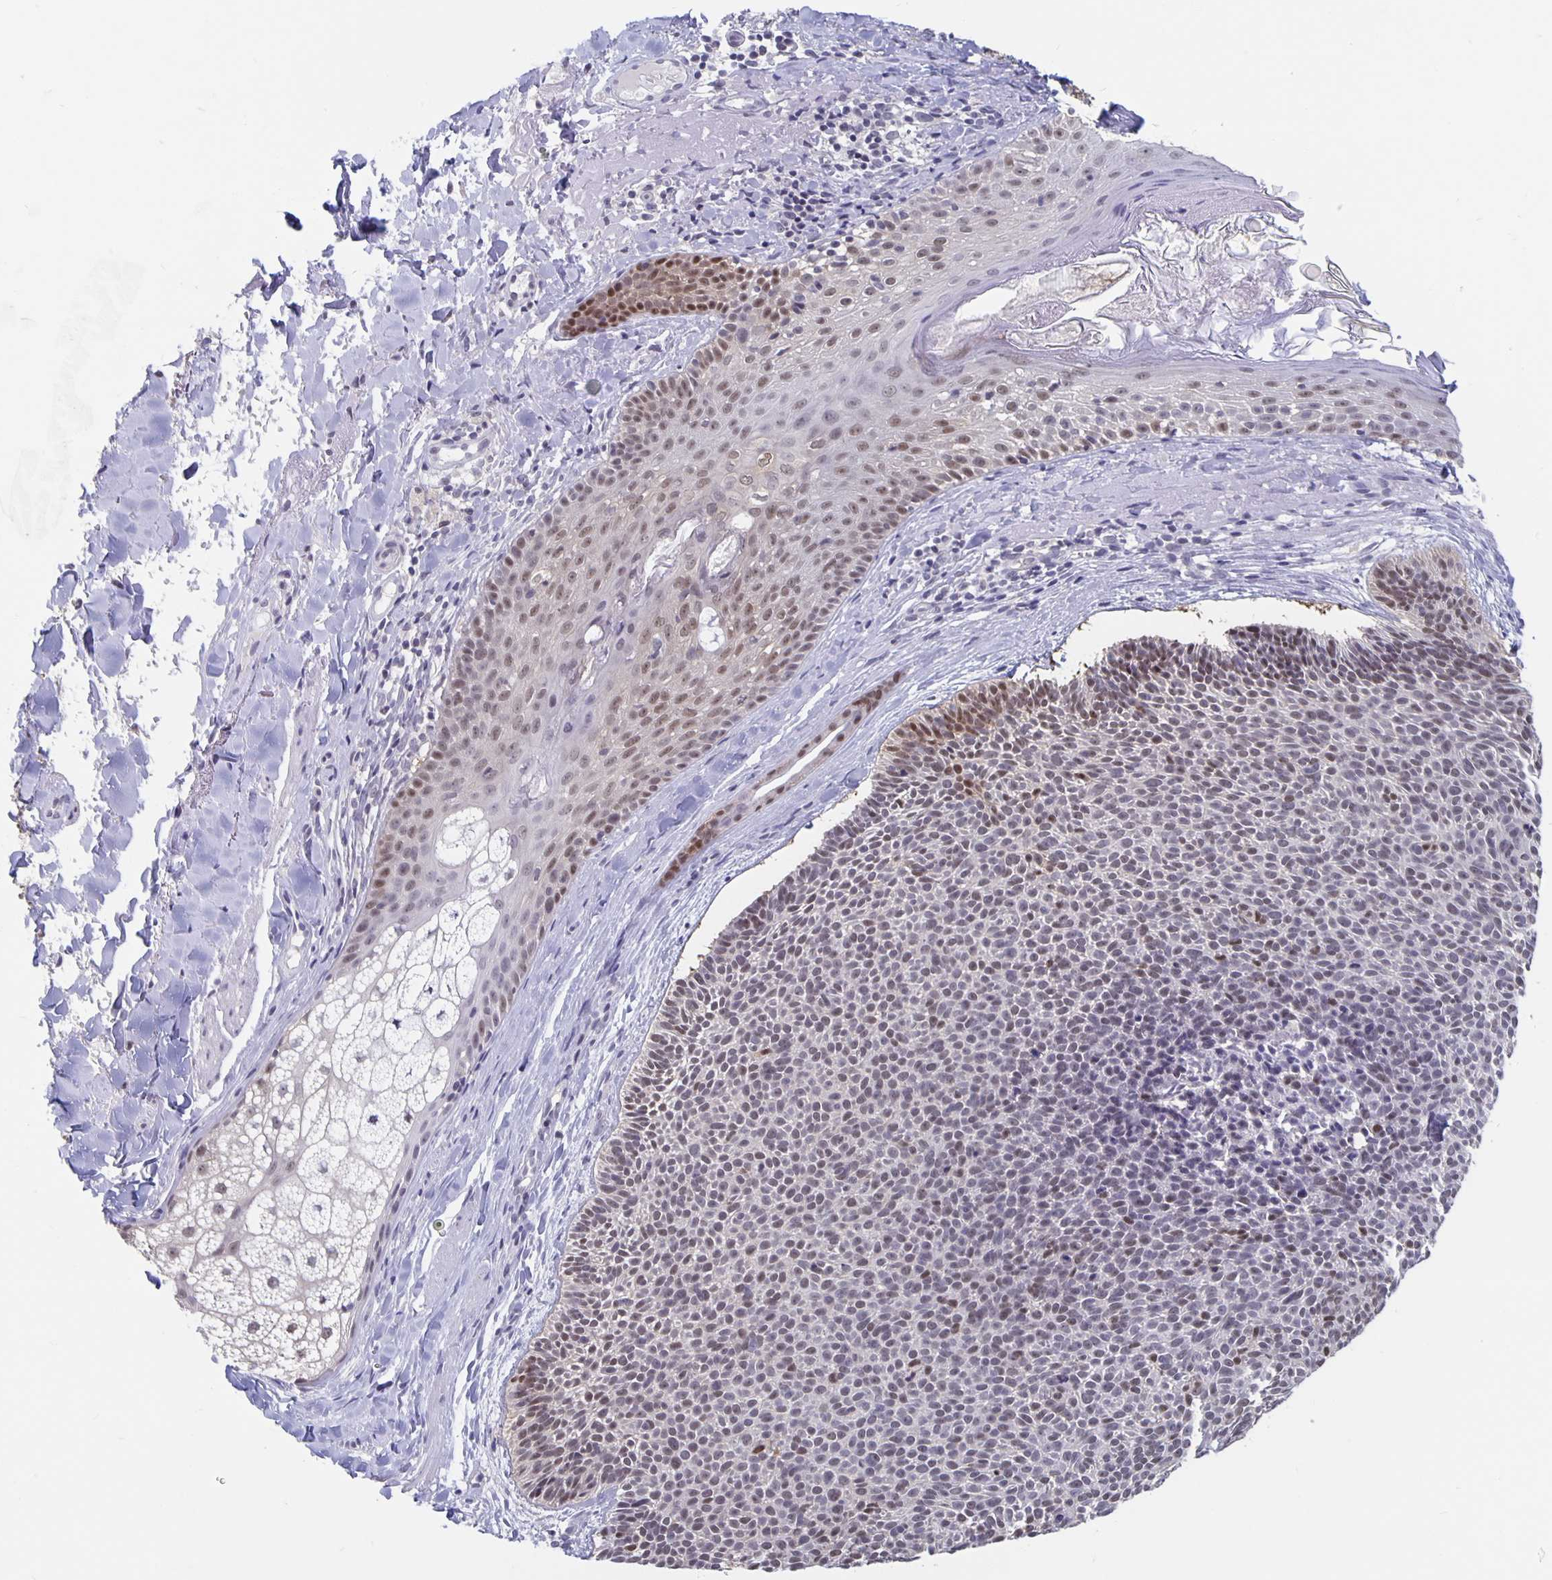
{"staining": {"intensity": "moderate", "quantity": "25%-75%", "location": "nuclear"}, "tissue": "skin cancer", "cell_type": "Tumor cells", "image_type": "cancer", "snomed": [{"axis": "morphology", "description": "Basal cell carcinoma"}, {"axis": "topography", "description": "Skin"}], "caption": "The photomicrograph displays a brown stain indicating the presence of a protein in the nuclear of tumor cells in skin basal cell carcinoma.", "gene": "ZNF691", "patient": {"sex": "male", "age": 82}}